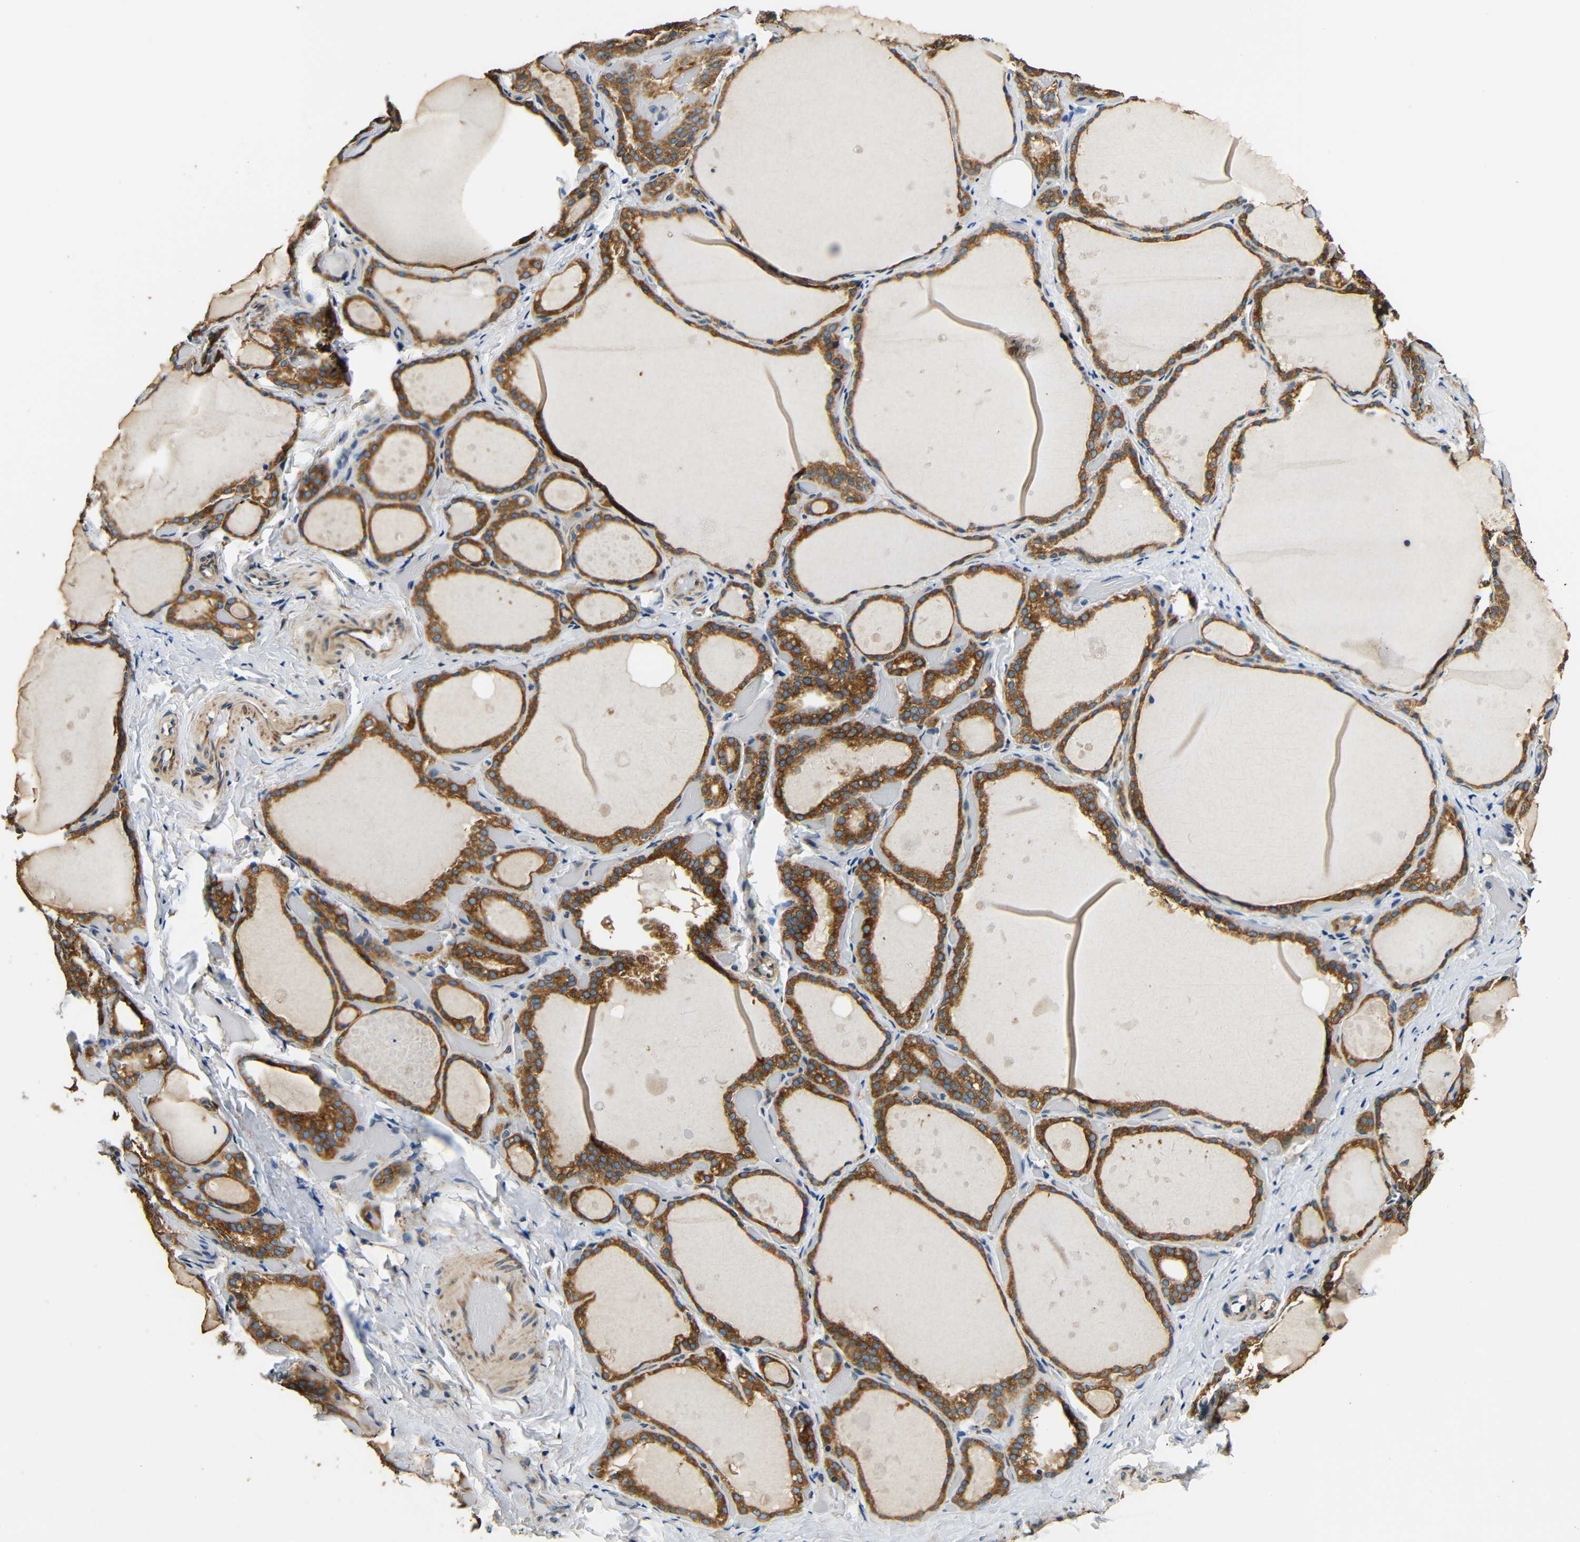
{"staining": {"intensity": "strong", "quantity": ">75%", "location": "cytoplasmic/membranous"}, "tissue": "thyroid gland", "cell_type": "Glandular cells", "image_type": "normal", "snomed": [{"axis": "morphology", "description": "Normal tissue, NOS"}, {"axis": "topography", "description": "Thyroid gland"}], "caption": "Brown immunohistochemical staining in normal thyroid gland reveals strong cytoplasmic/membranous staining in approximately >75% of glandular cells.", "gene": "VAPB", "patient": {"sex": "female", "age": 44}}